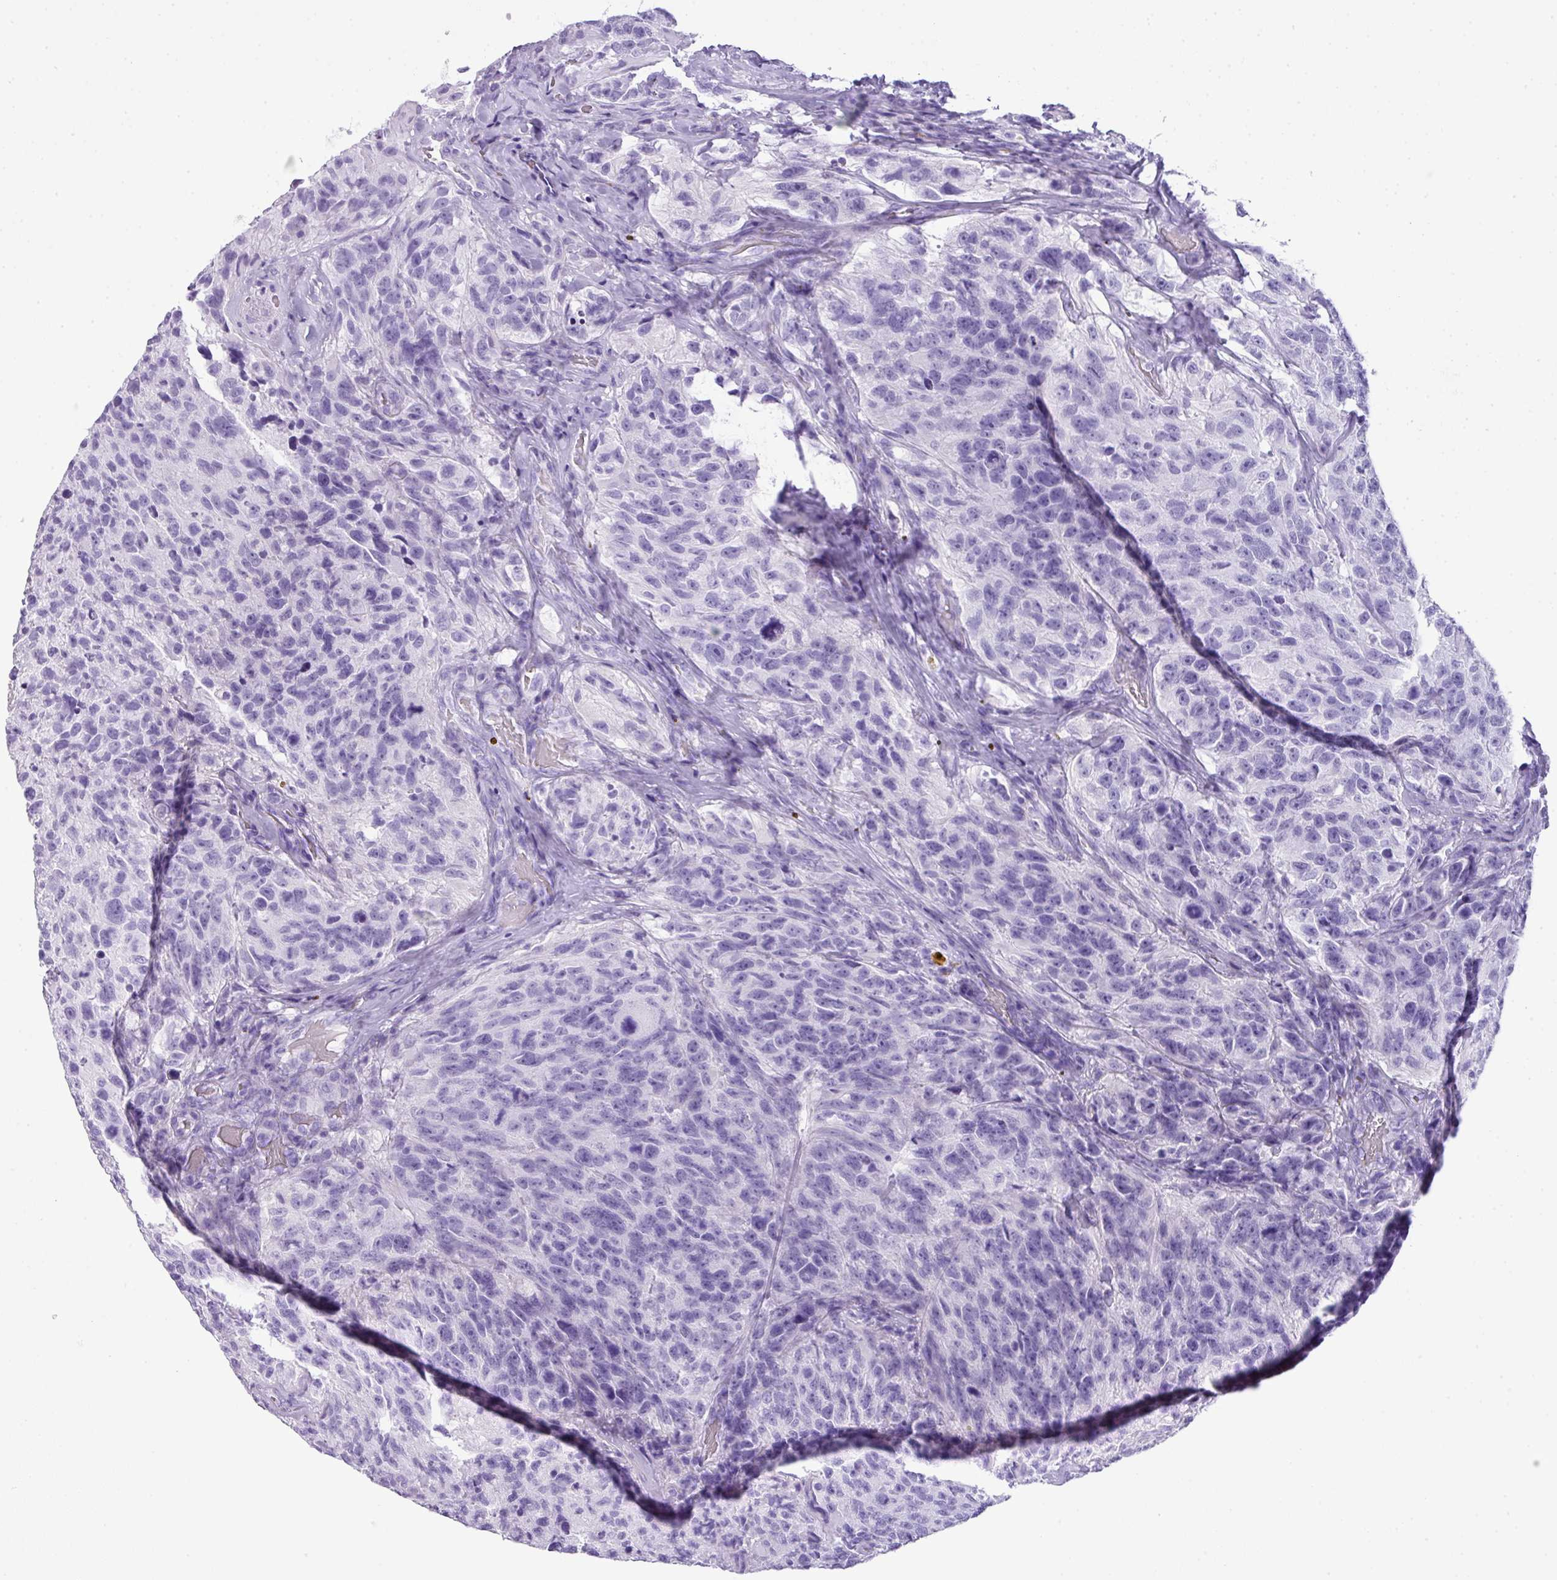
{"staining": {"intensity": "negative", "quantity": "none", "location": "none"}, "tissue": "glioma", "cell_type": "Tumor cells", "image_type": "cancer", "snomed": [{"axis": "morphology", "description": "Glioma, malignant, High grade"}, {"axis": "topography", "description": "Brain"}], "caption": "Glioma stained for a protein using IHC reveals no positivity tumor cells.", "gene": "TNP1", "patient": {"sex": "male", "age": 69}}